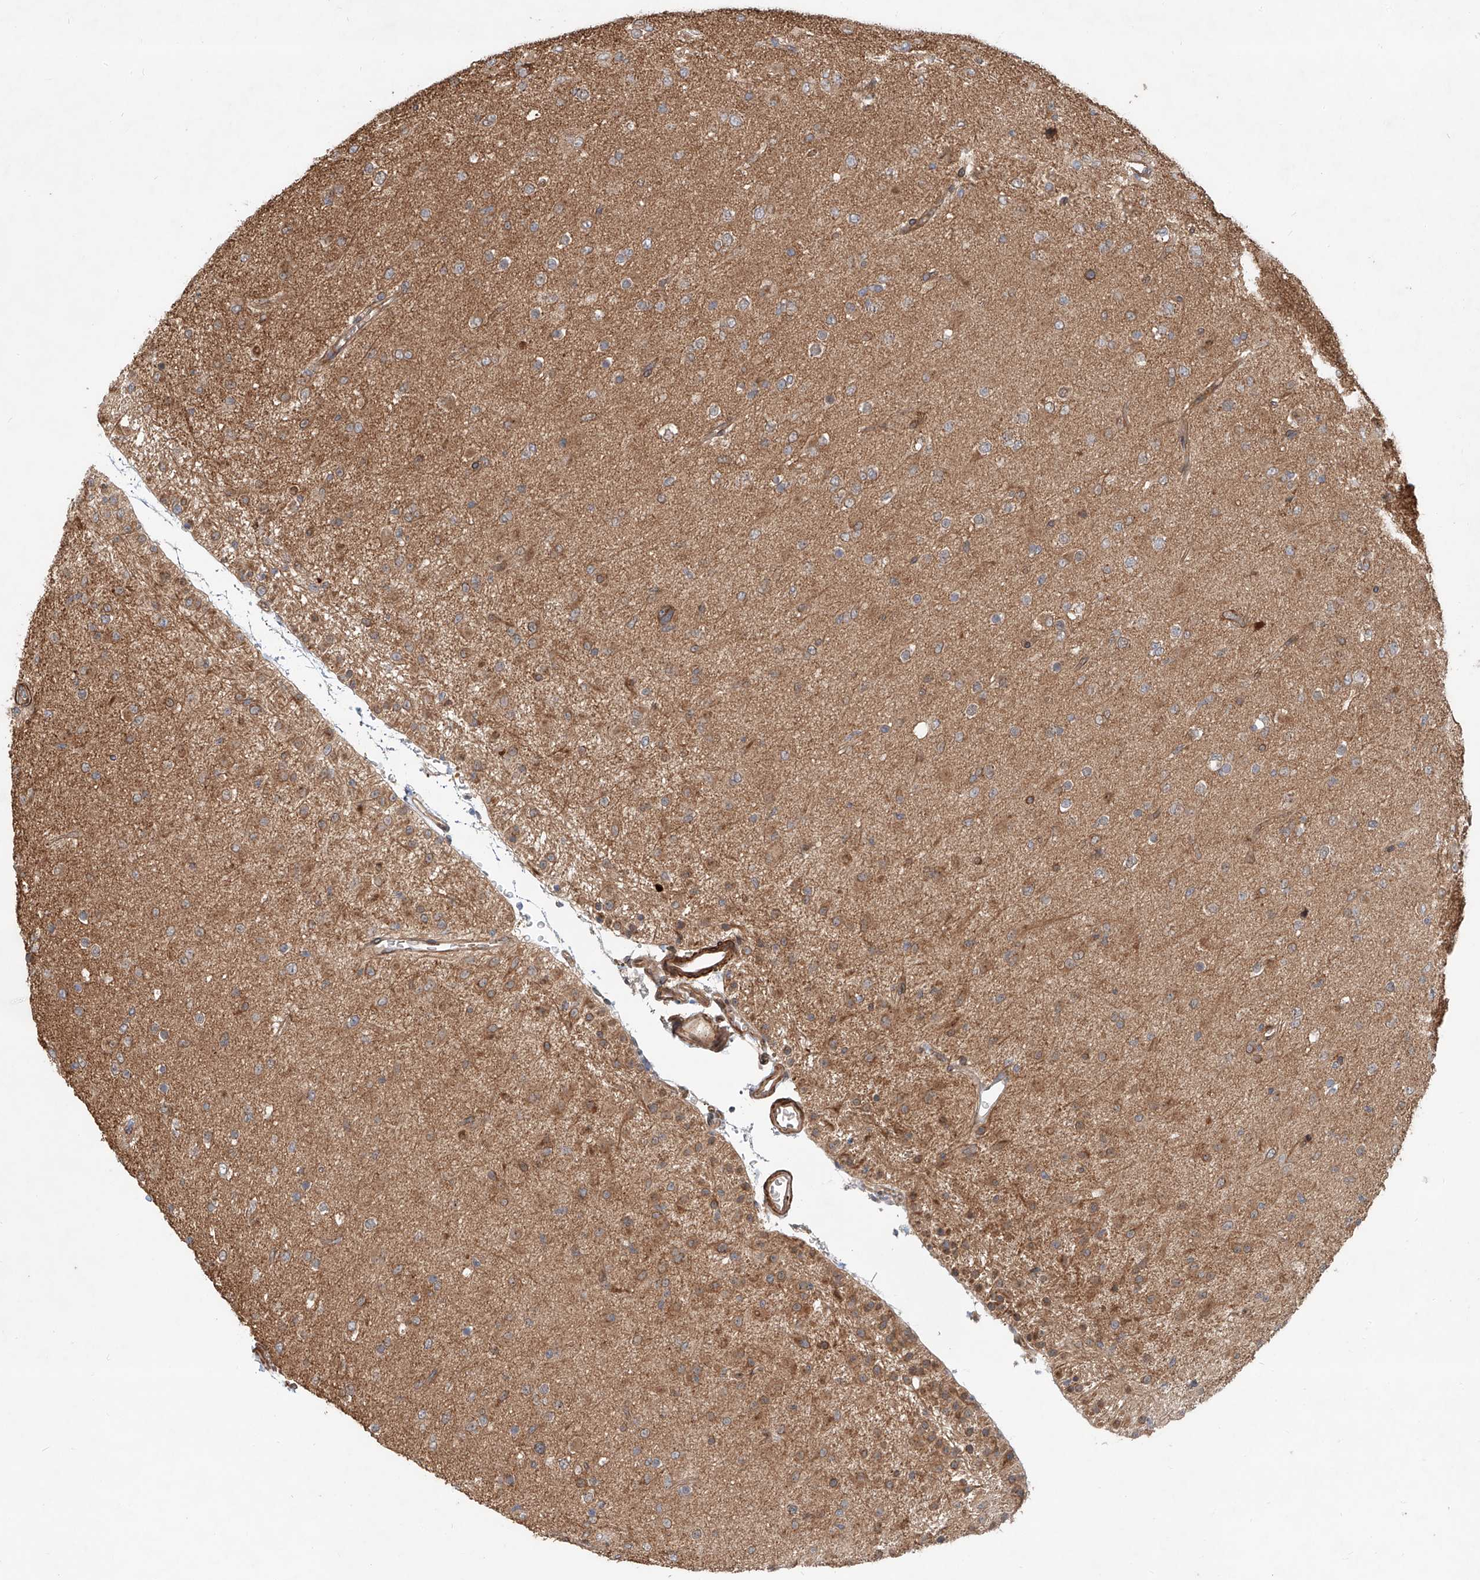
{"staining": {"intensity": "moderate", "quantity": "<25%", "location": "cytoplasmic/membranous"}, "tissue": "glioma", "cell_type": "Tumor cells", "image_type": "cancer", "snomed": [{"axis": "morphology", "description": "Glioma, malignant, Low grade"}, {"axis": "topography", "description": "Brain"}], "caption": "Tumor cells exhibit low levels of moderate cytoplasmic/membranous staining in about <25% of cells in human malignant glioma (low-grade).", "gene": "SASH1", "patient": {"sex": "male", "age": 65}}